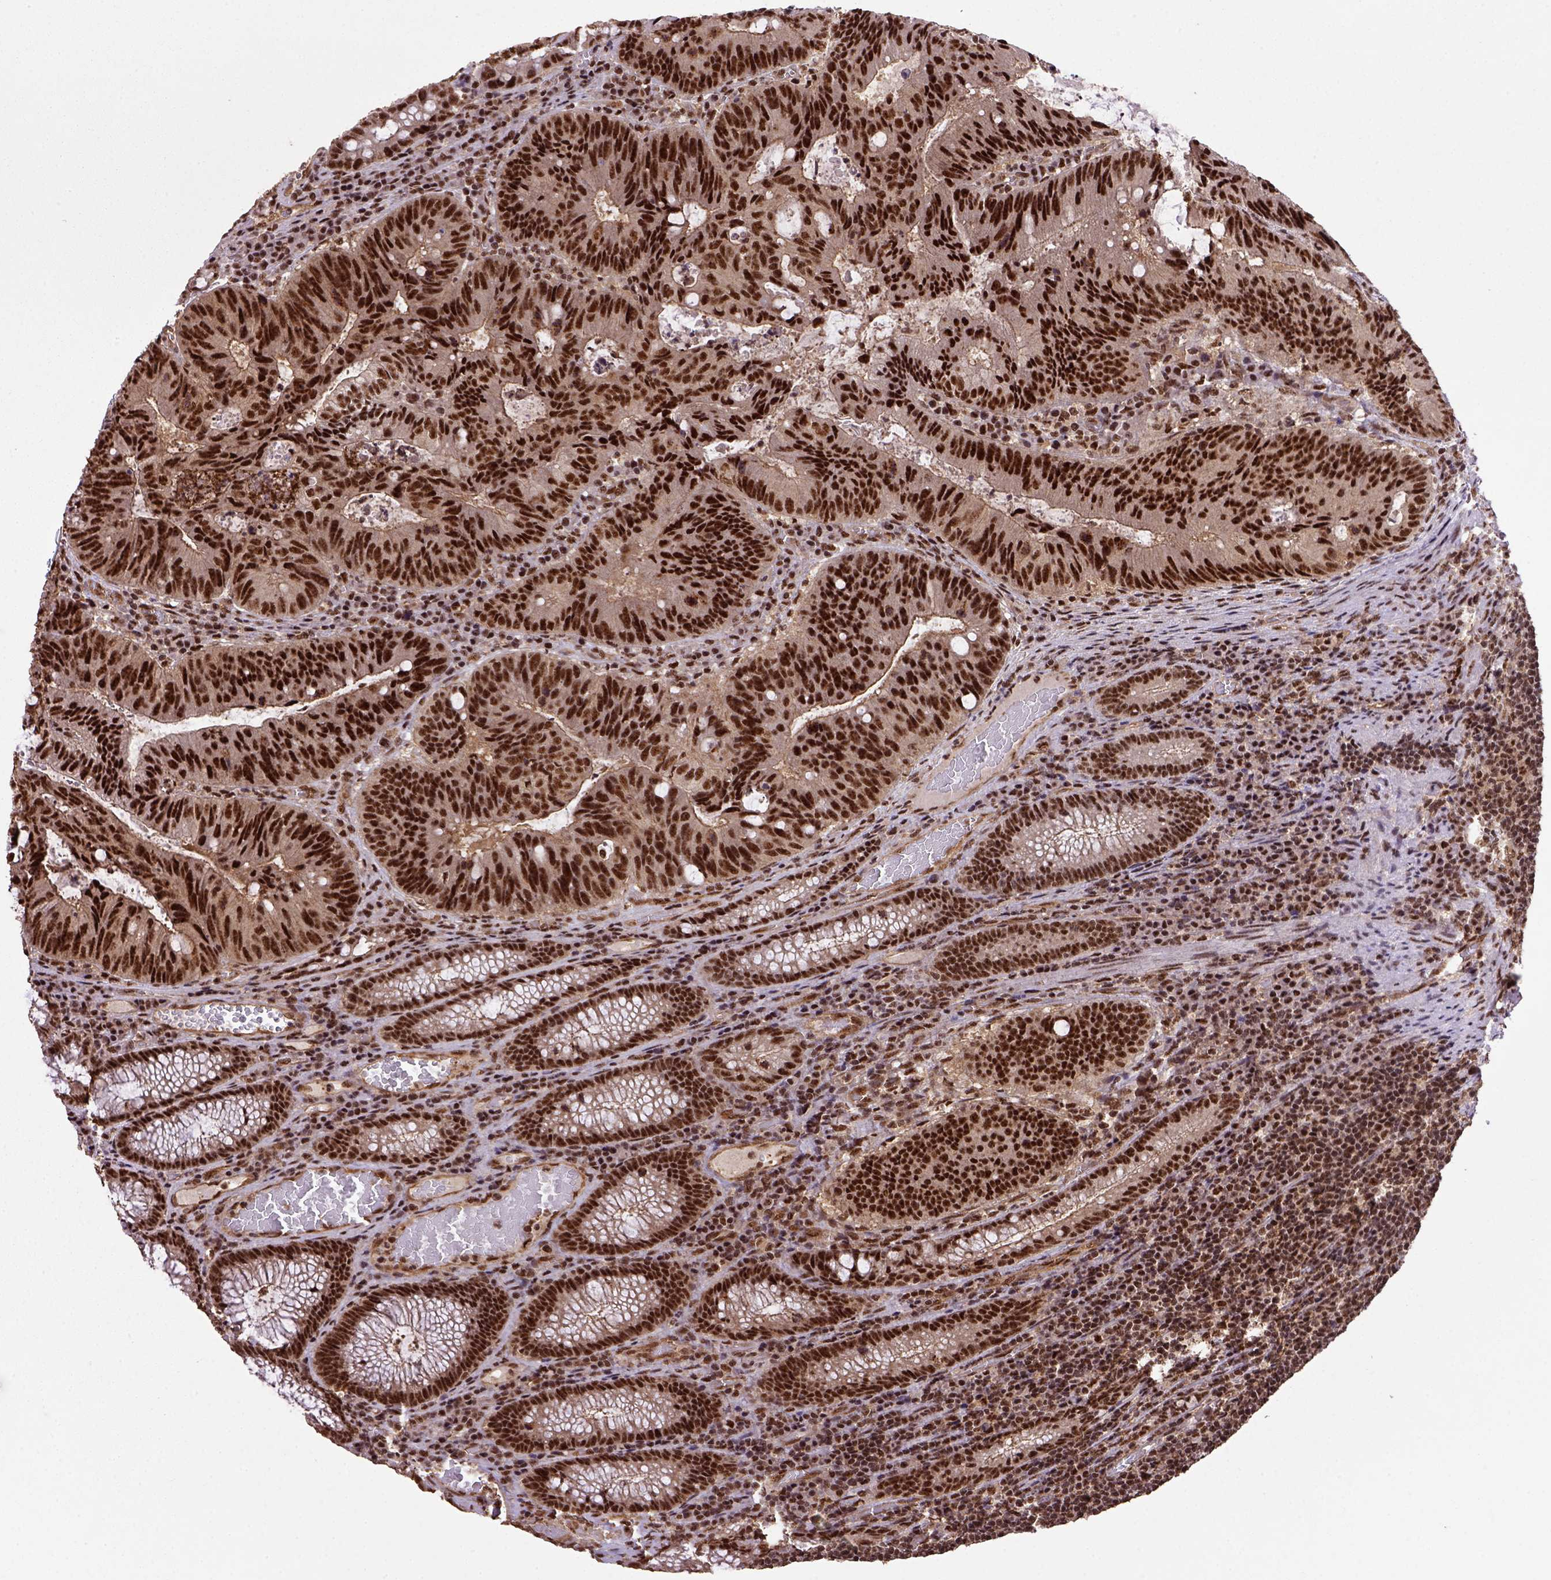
{"staining": {"intensity": "strong", "quantity": ">75%", "location": "nuclear"}, "tissue": "colorectal cancer", "cell_type": "Tumor cells", "image_type": "cancer", "snomed": [{"axis": "morphology", "description": "Adenocarcinoma, NOS"}, {"axis": "topography", "description": "Colon"}], "caption": "An image showing strong nuclear expression in approximately >75% of tumor cells in colorectal cancer (adenocarcinoma), as visualized by brown immunohistochemical staining.", "gene": "PPIG", "patient": {"sex": "male", "age": 67}}